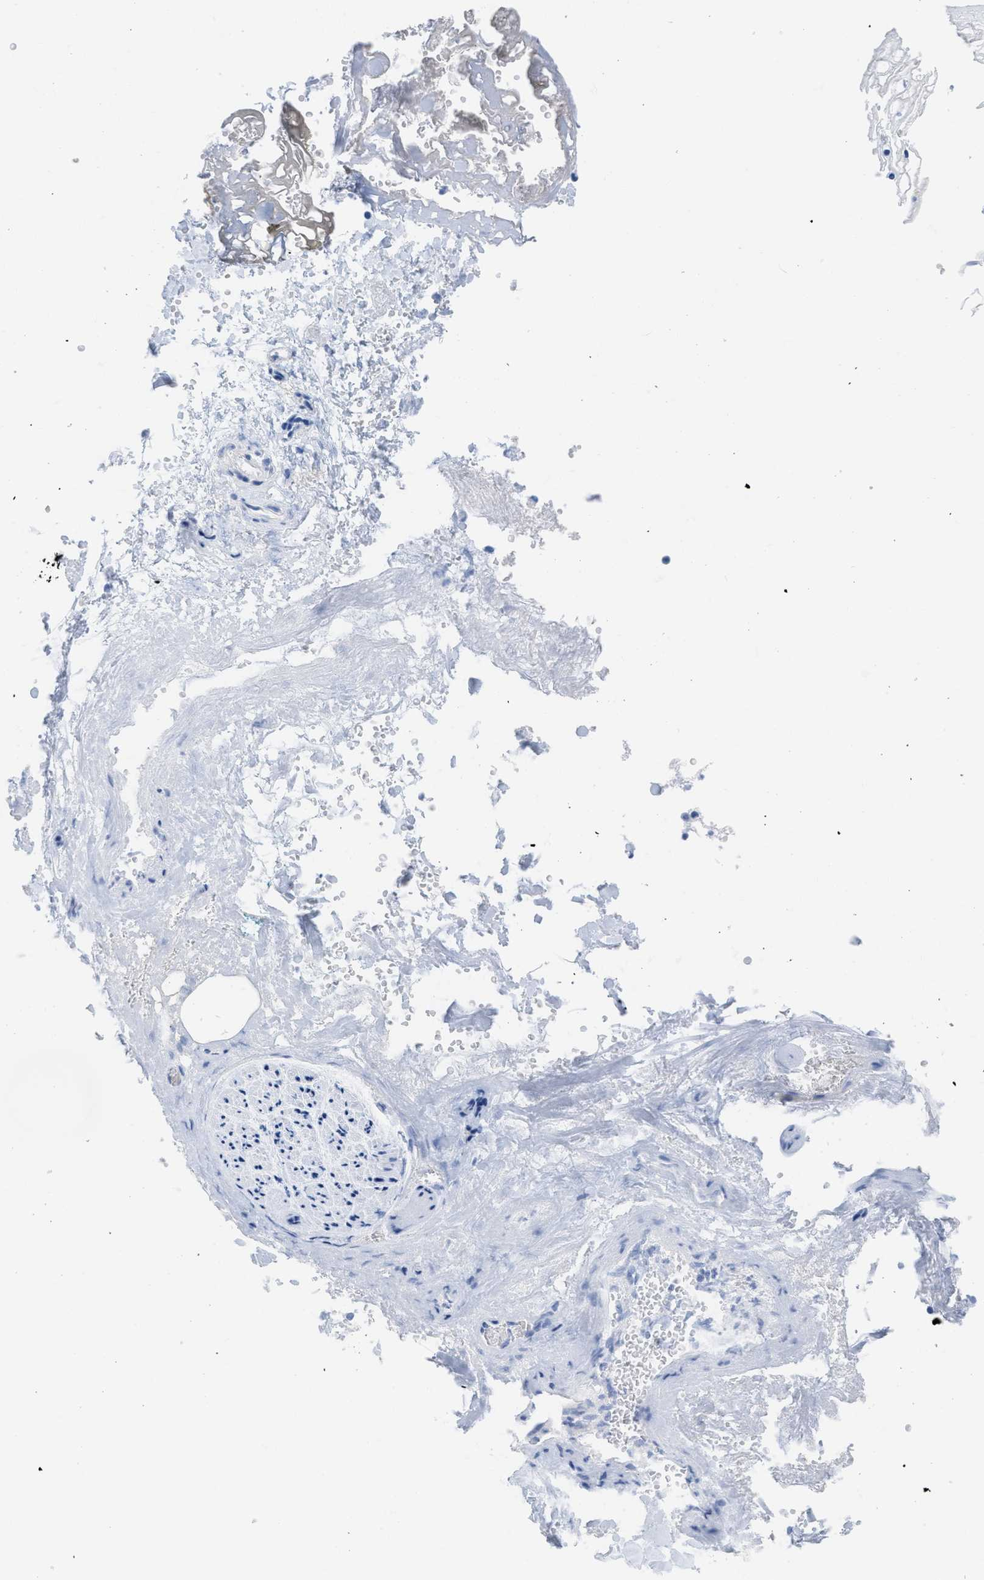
{"staining": {"intensity": "negative", "quantity": "none", "location": "none"}, "tissue": "vagina", "cell_type": "Squamous epithelial cells", "image_type": "normal", "snomed": [{"axis": "morphology", "description": "Normal tissue, NOS"}, {"axis": "topography", "description": "Vagina"}], "caption": "High power microscopy histopathology image of an IHC micrograph of unremarkable vagina, revealing no significant positivity in squamous epithelial cells.", "gene": "ASGR1", "patient": {"sex": "female", "age": 34}}